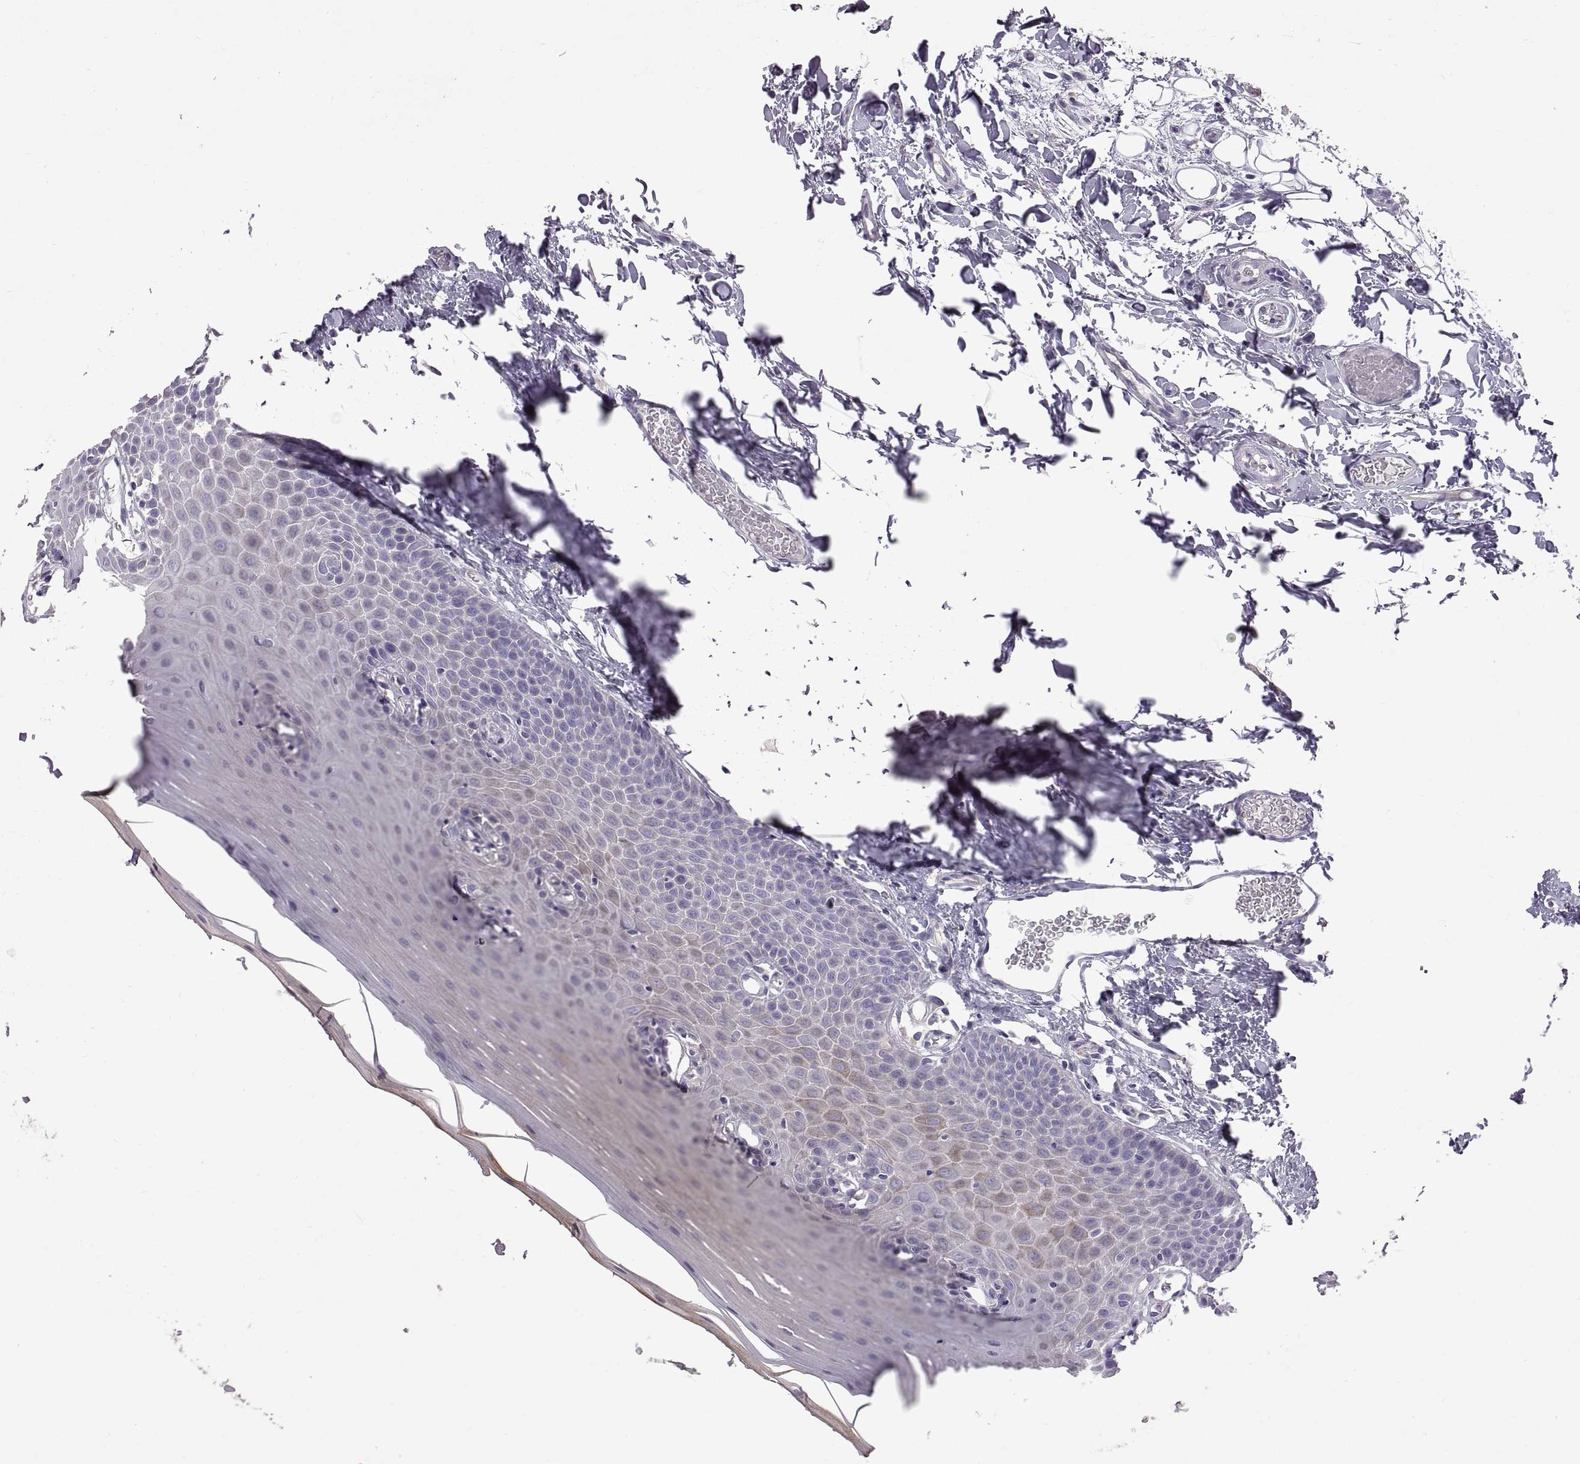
{"staining": {"intensity": "moderate", "quantity": "<25%", "location": "cytoplasmic/membranous"}, "tissue": "oral mucosa", "cell_type": "Squamous epithelial cells", "image_type": "normal", "snomed": [{"axis": "morphology", "description": "Normal tissue, NOS"}, {"axis": "topography", "description": "Oral tissue"}], "caption": "Oral mucosa stained with a protein marker reveals moderate staining in squamous epithelial cells.", "gene": "ARSL", "patient": {"sex": "male", "age": 81}}